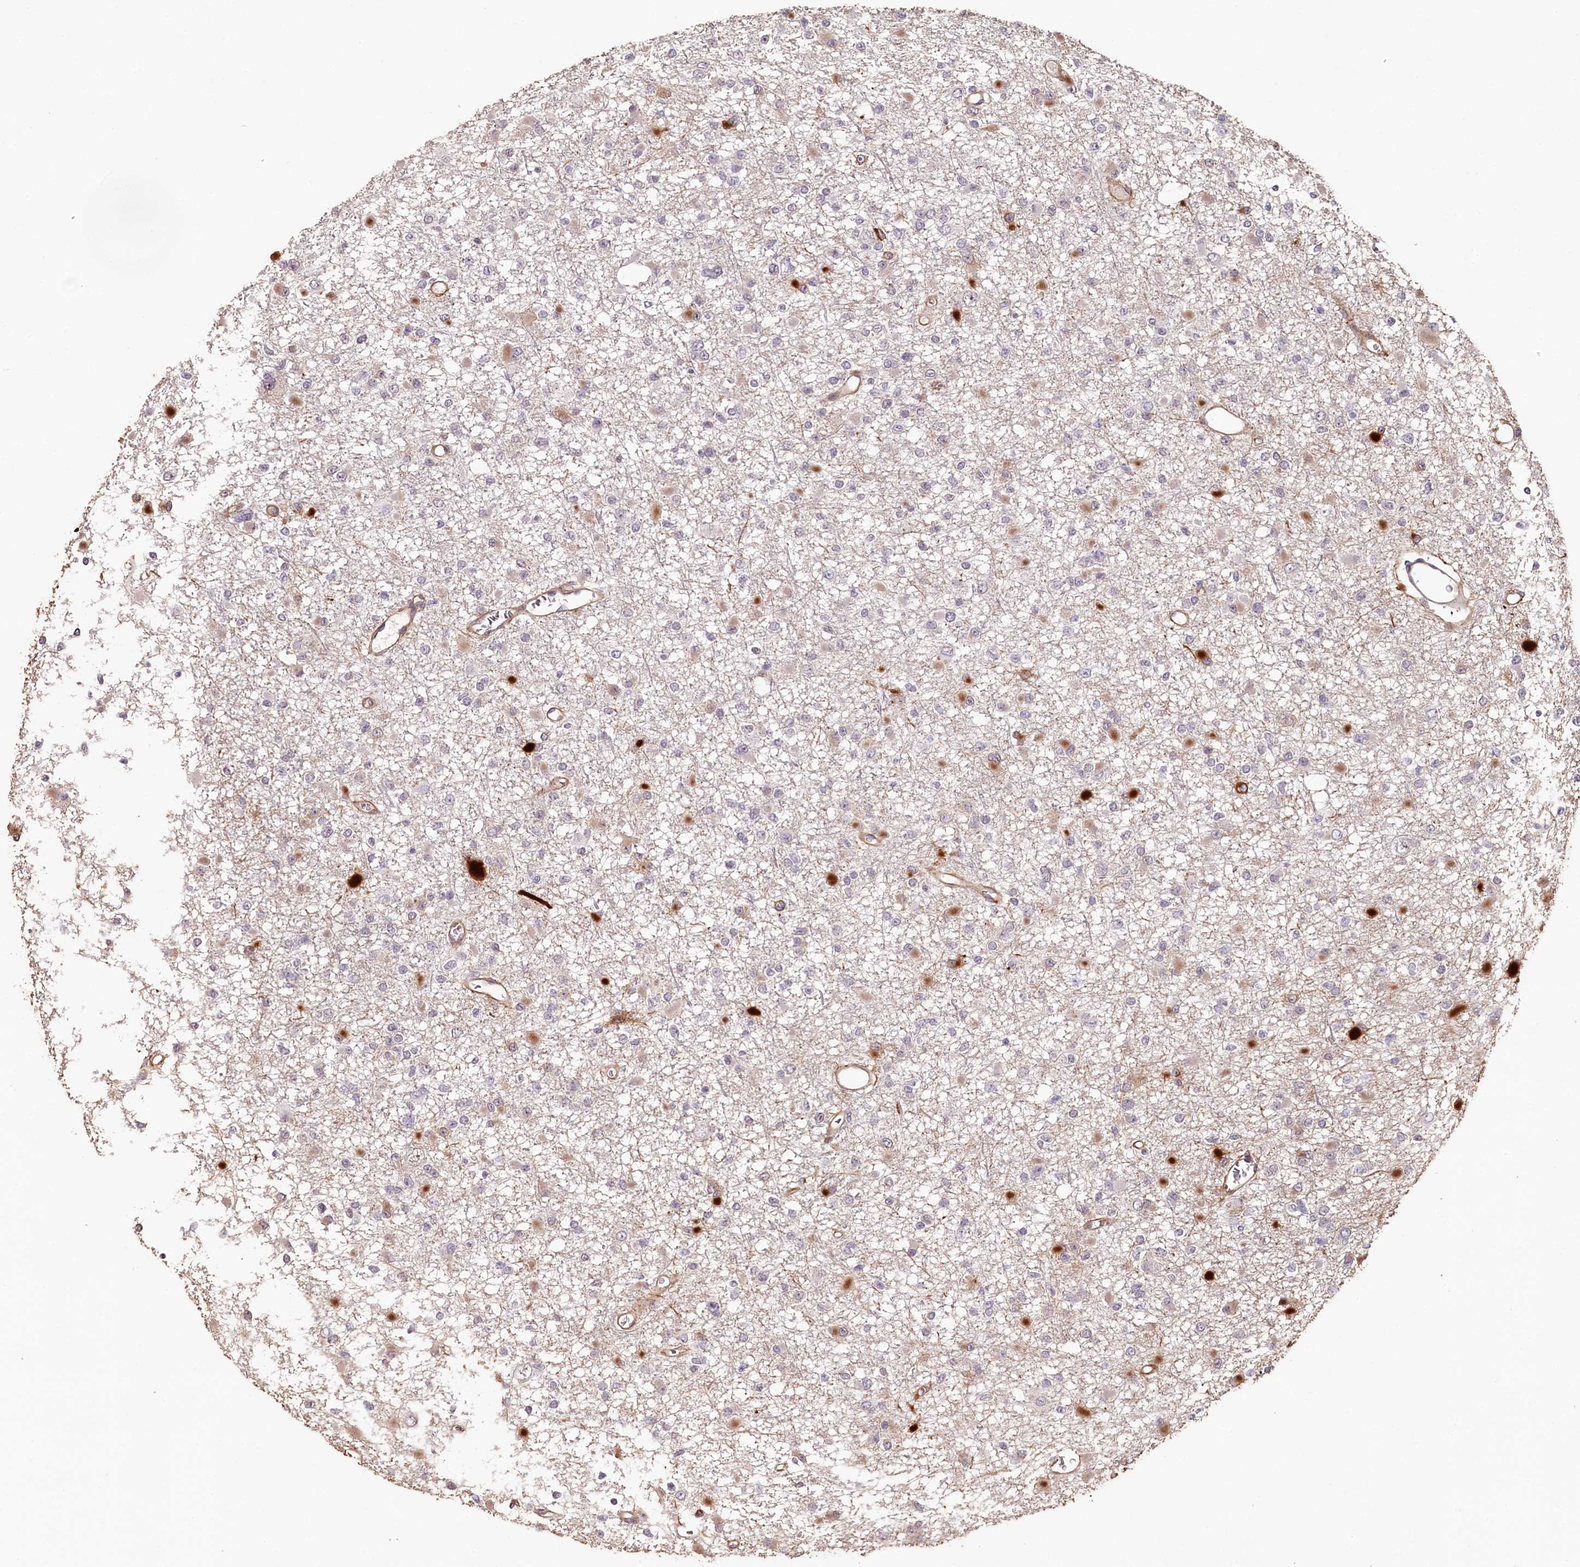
{"staining": {"intensity": "weak", "quantity": "<25%", "location": "cytoplasmic/membranous"}, "tissue": "glioma", "cell_type": "Tumor cells", "image_type": "cancer", "snomed": [{"axis": "morphology", "description": "Glioma, malignant, Low grade"}, {"axis": "topography", "description": "Brain"}], "caption": "Immunohistochemical staining of malignant glioma (low-grade) exhibits no significant positivity in tumor cells.", "gene": "KIF14", "patient": {"sex": "female", "age": 22}}